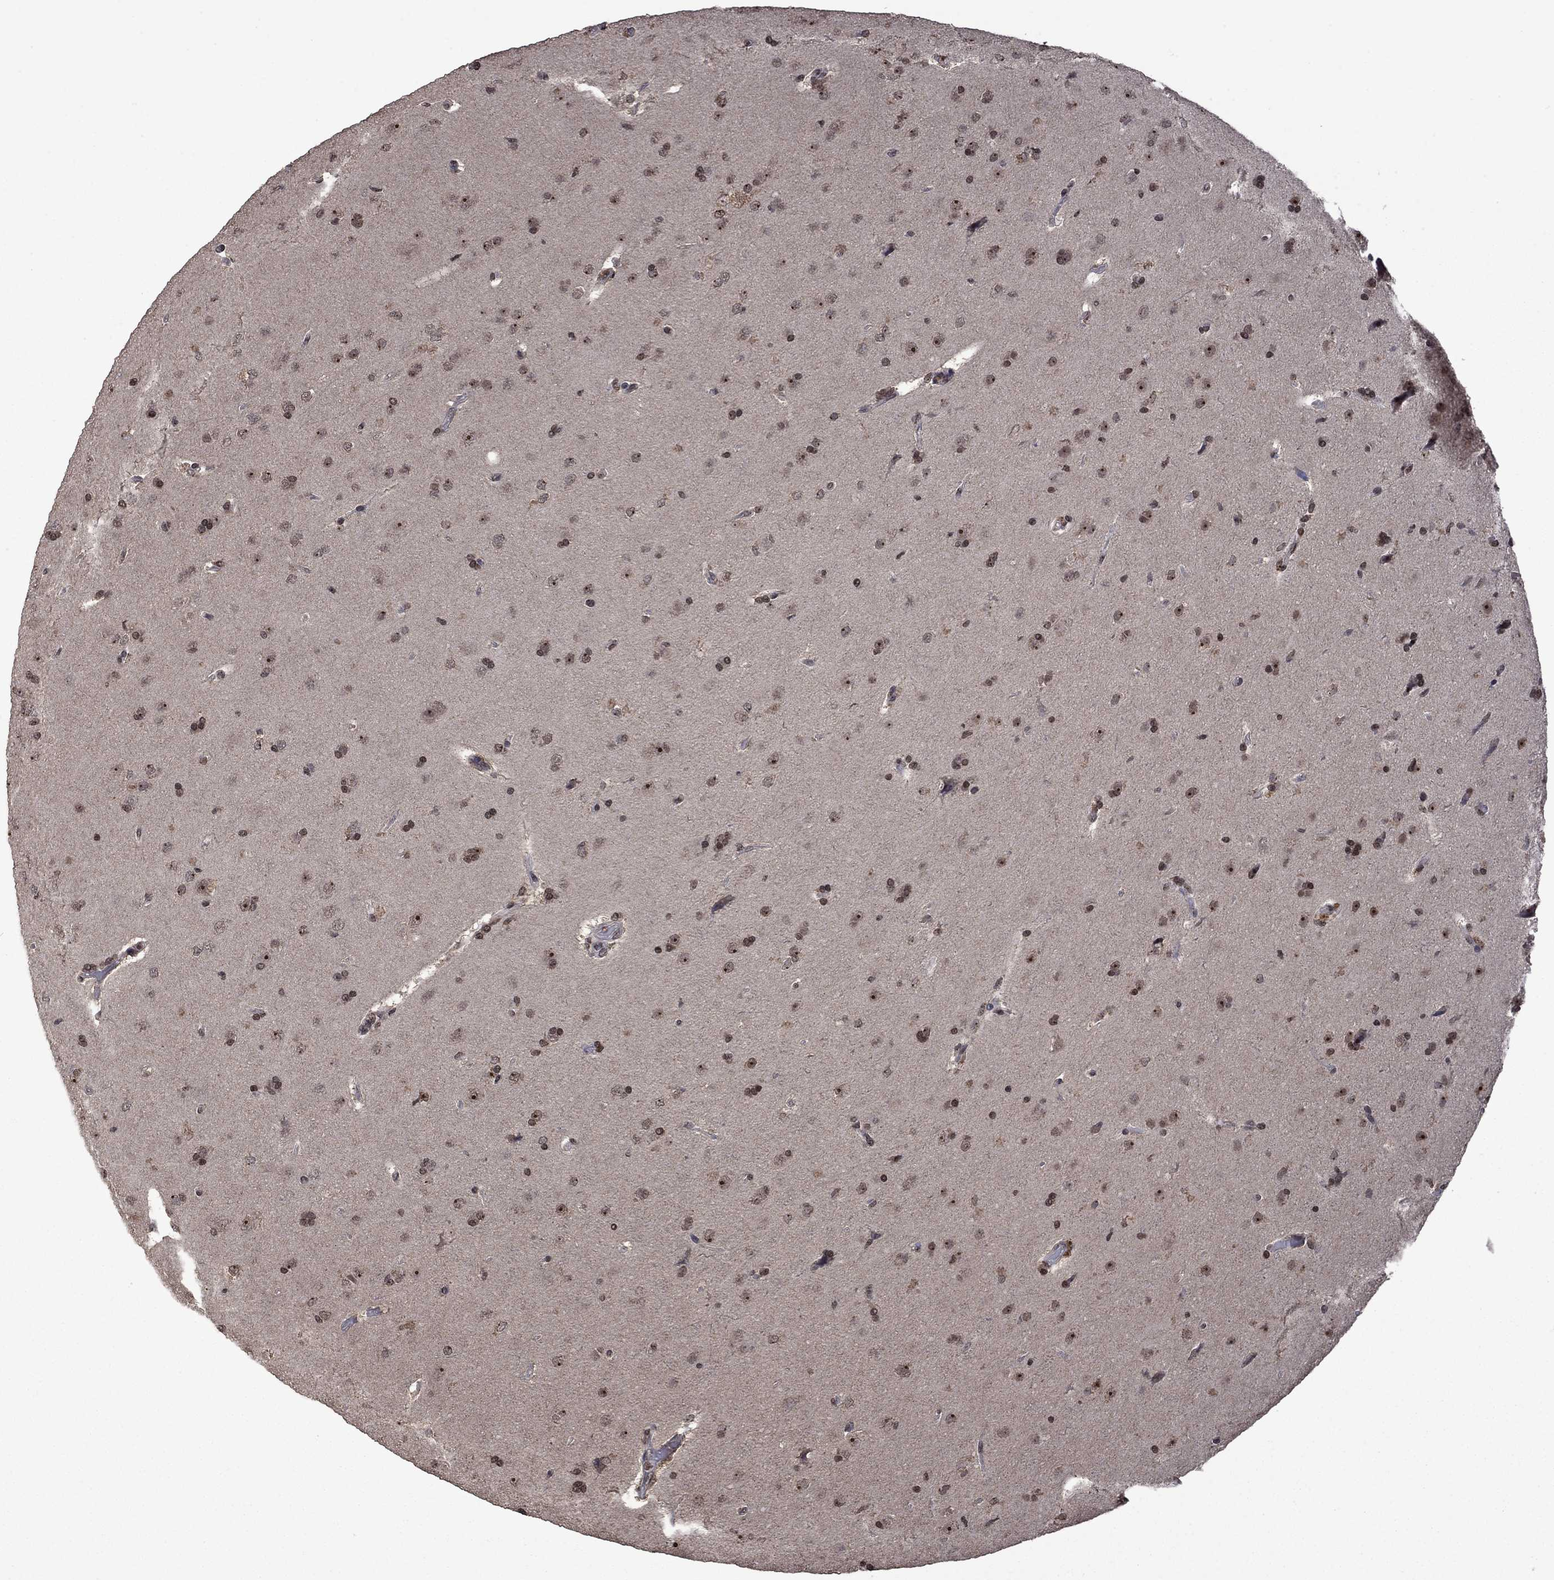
{"staining": {"intensity": "strong", "quantity": "<25%", "location": "nuclear"}, "tissue": "glioma", "cell_type": "Tumor cells", "image_type": "cancer", "snomed": [{"axis": "morphology", "description": "Glioma, malignant, NOS"}, {"axis": "topography", "description": "Cerebral cortex"}], "caption": "Malignant glioma stained with IHC demonstrates strong nuclear positivity in about <25% of tumor cells. Using DAB (3,3'-diaminobenzidine) (brown) and hematoxylin (blue) stains, captured at high magnification using brightfield microscopy.", "gene": "FBL", "patient": {"sex": "male", "age": 58}}